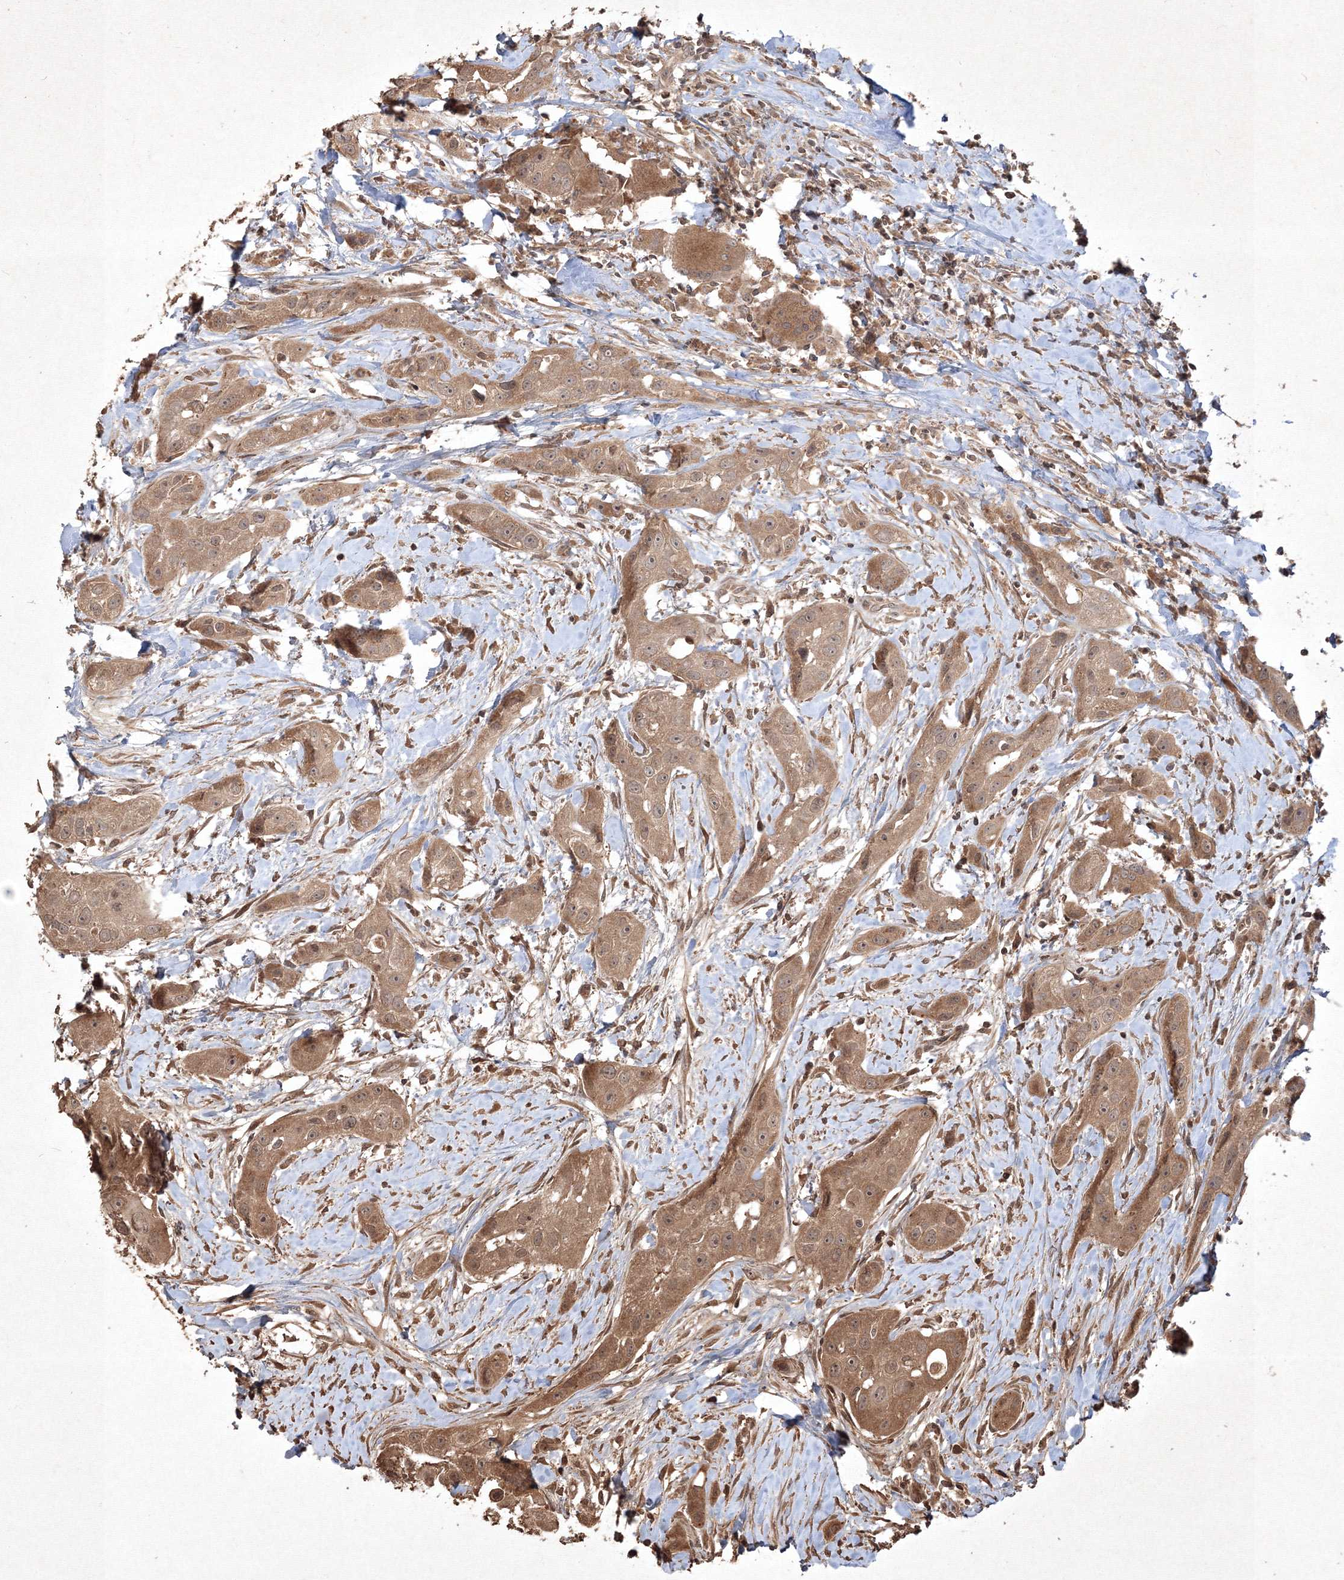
{"staining": {"intensity": "moderate", "quantity": ">75%", "location": "cytoplasmic/membranous"}, "tissue": "head and neck cancer", "cell_type": "Tumor cells", "image_type": "cancer", "snomed": [{"axis": "morphology", "description": "Normal tissue, NOS"}, {"axis": "morphology", "description": "Squamous cell carcinoma, NOS"}, {"axis": "topography", "description": "Skeletal muscle"}, {"axis": "topography", "description": "Head-Neck"}], "caption": "Head and neck squamous cell carcinoma was stained to show a protein in brown. There is medium levels of moderate cytoplasmic/membranous staining in about >75% of tumor cells. The staining was performed using DAB to visualize the protein expression in brown, while the nuclei were stained in blue with hematoxylin (Magnification: 20x).", "gene": "PELI3", "patient": {"sex": "male", "age": 51}}